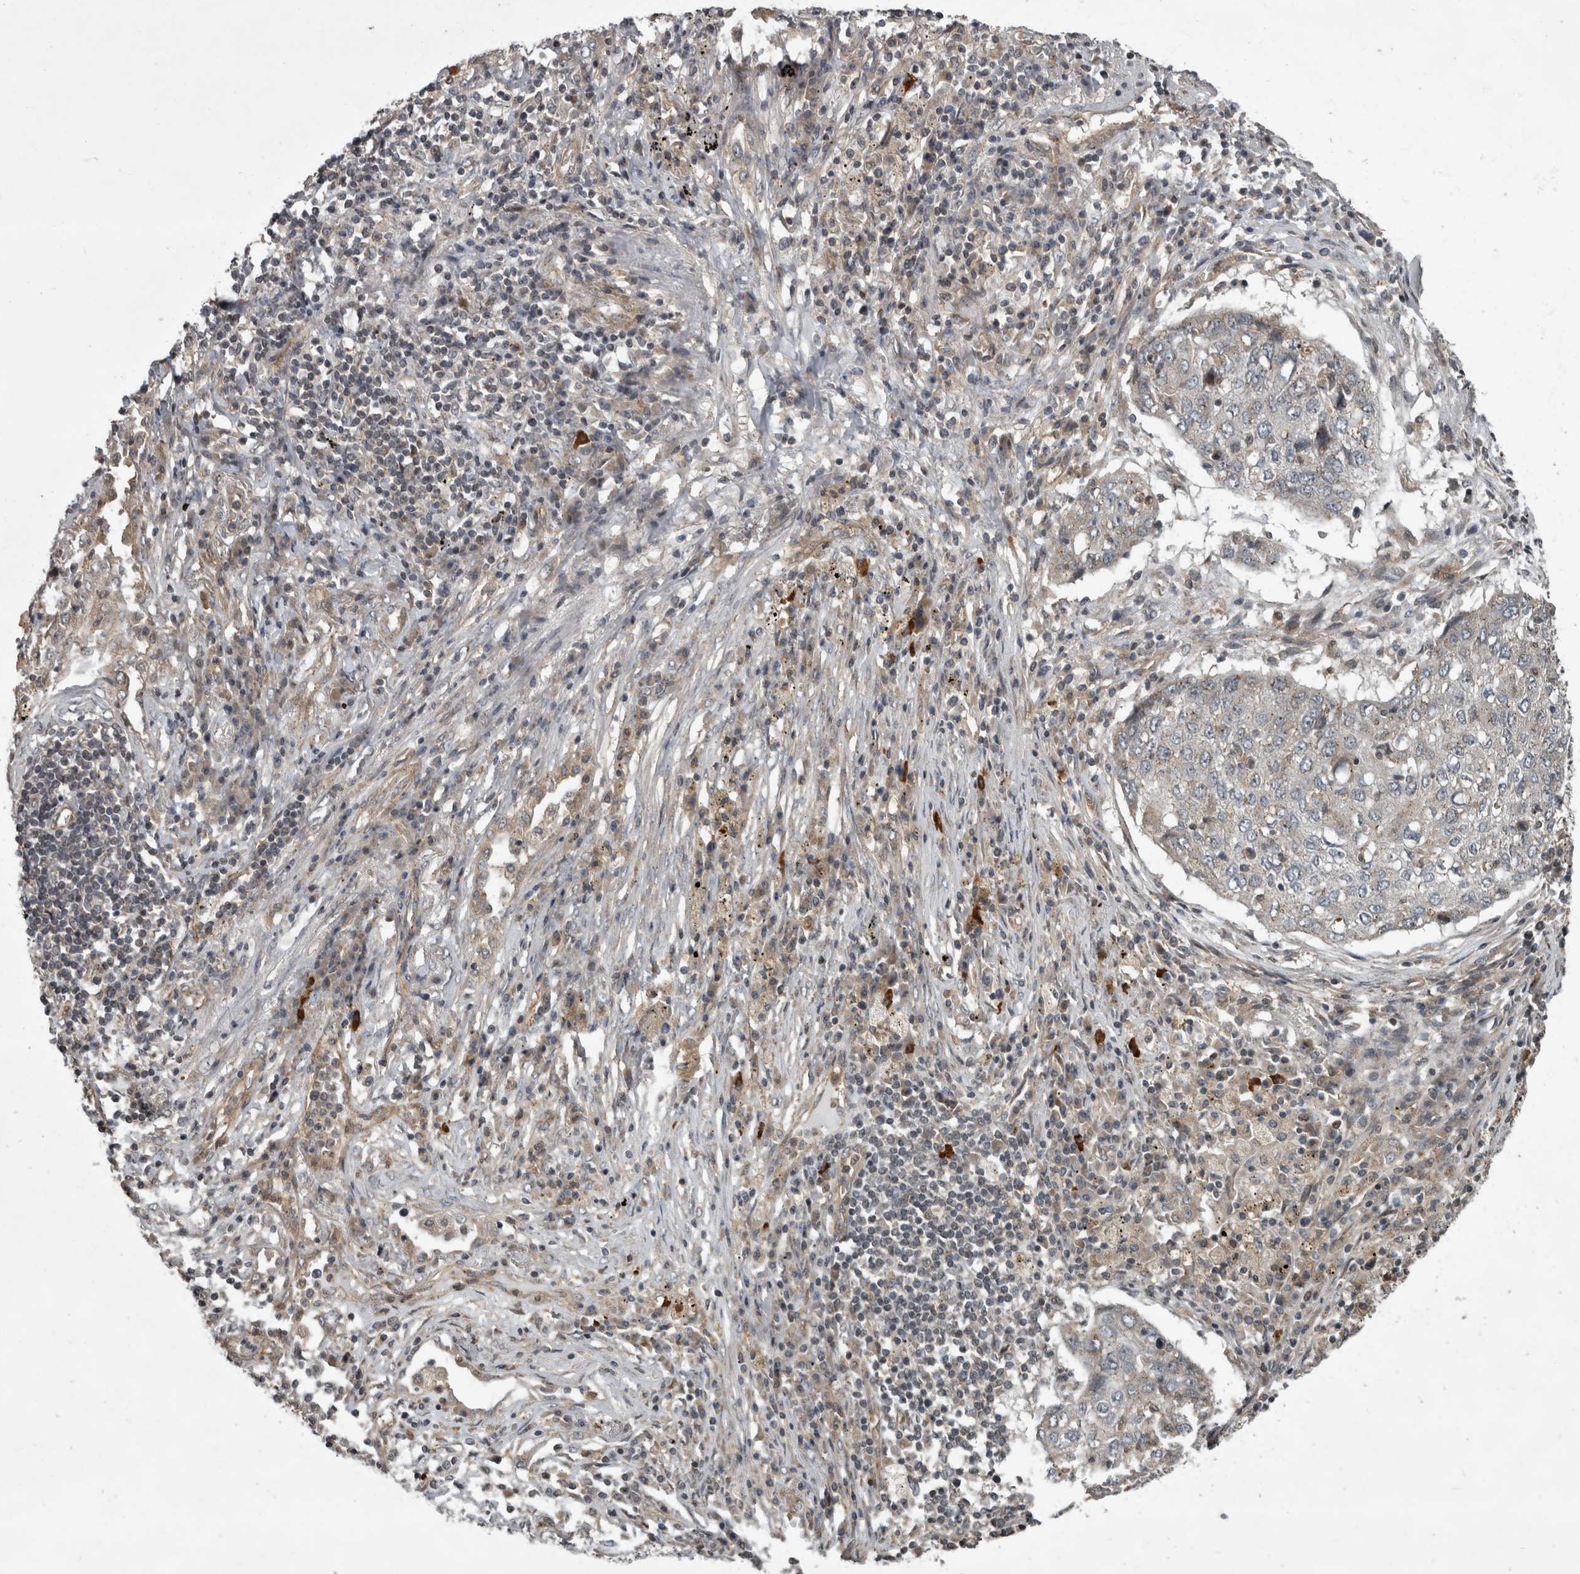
{"staining": {"intensity": "negative", "quantity": "none", "location": "none"}, "tissue": "lung cancer", "cell_type": "Tumor cells", "image_type": "cancer", "snomed": [{"axis": "morphology", "description": "Squamous cell carcinoma, NOS"}, {"axis": "topography", "description": "Lung"}], "caption": "Squamous cell carcinoma (lung) was stained to show a protein in brown. There is no significant staining in tumor cells.", "gene": "VEGFD", "patient": {"sex": "female", "age": 63}}